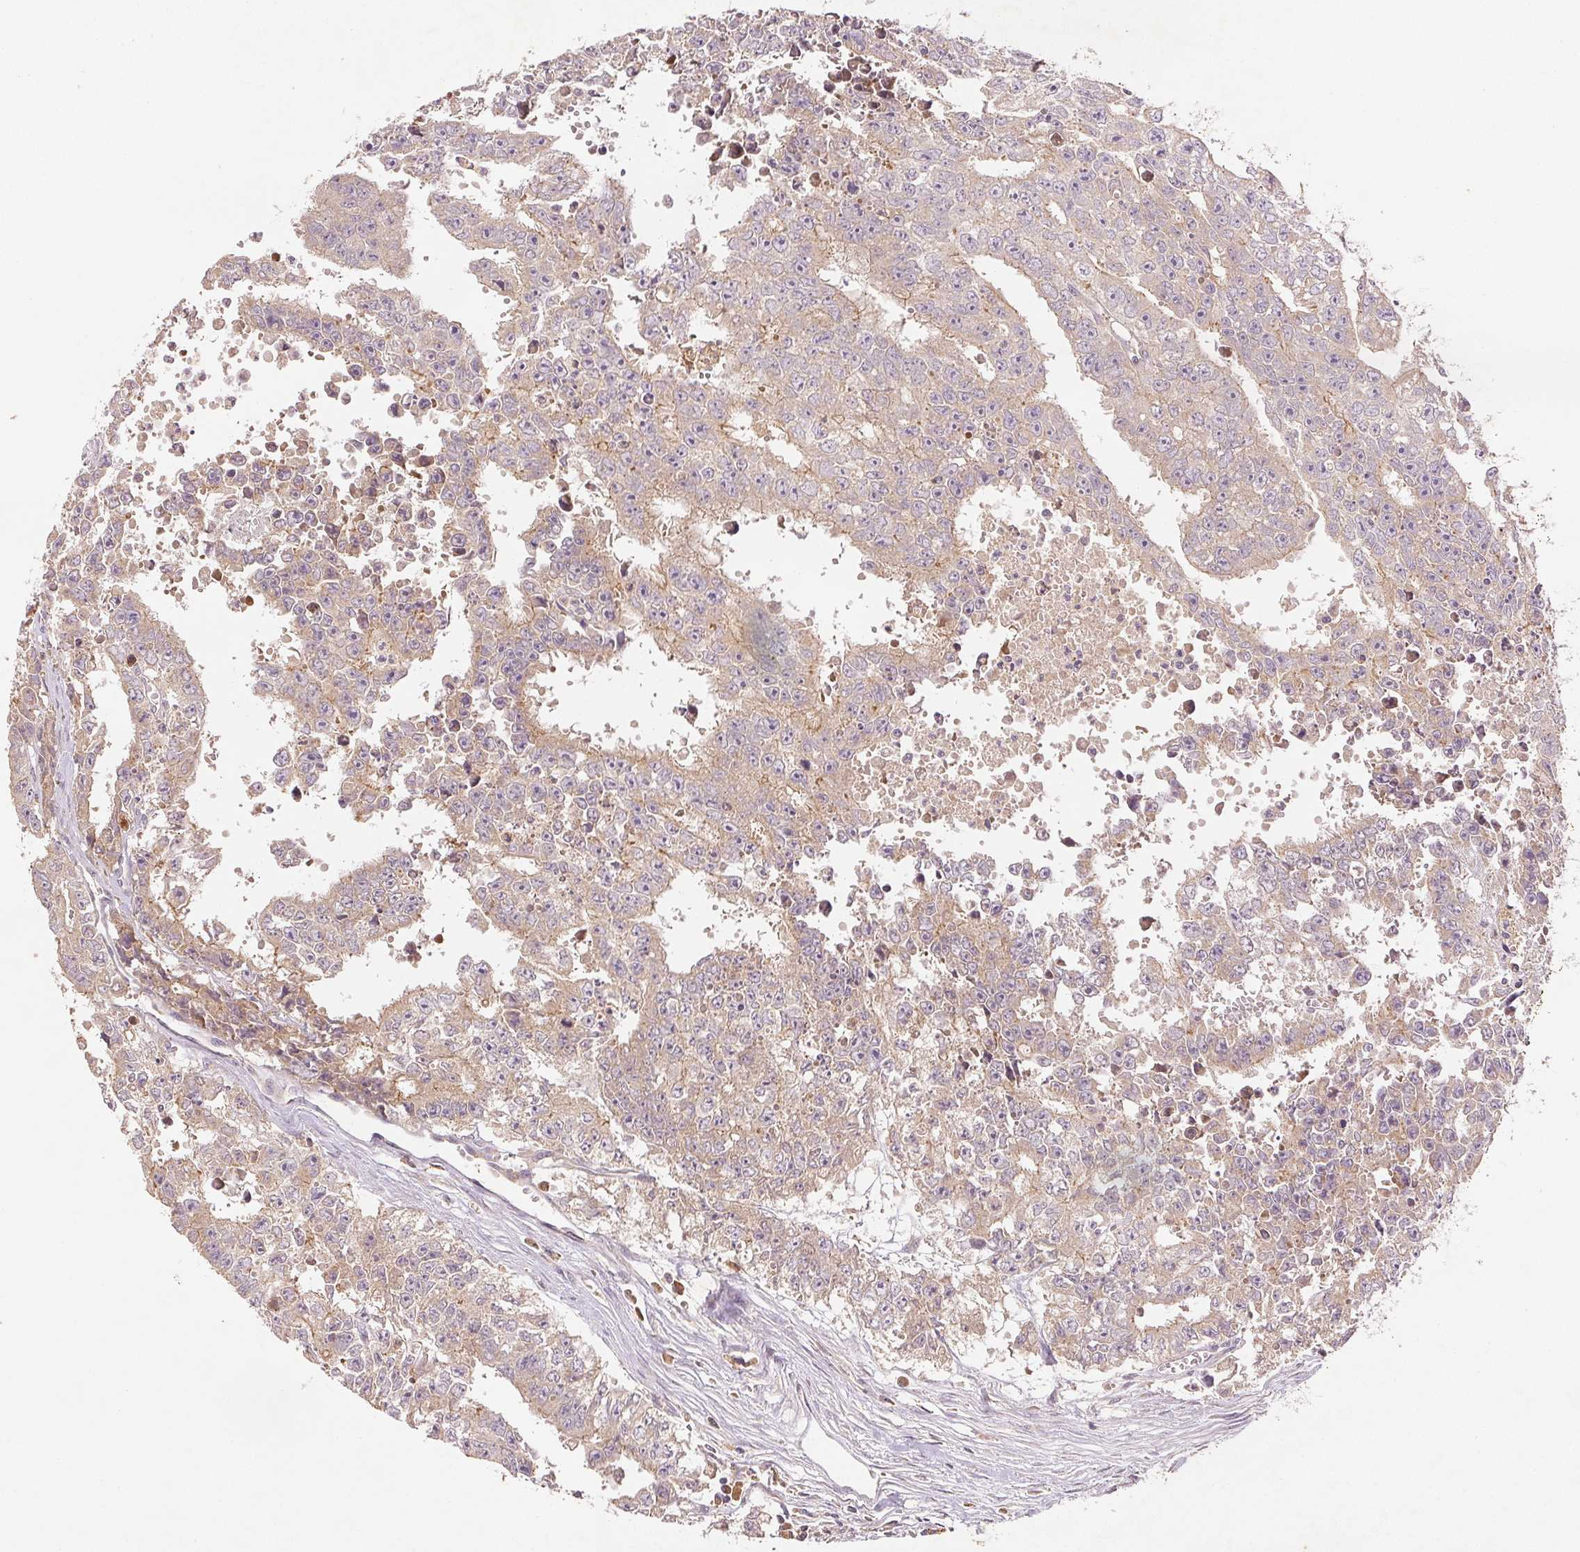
{"staining": {"intensity": "weak", "quantity": "25%-75%", "location": "cytoplasmic/membranous"}, "tissue": "testis cancer", "cell_type": "Tumor cells", "image_type": "cancer", "snomed": [{"axis": "morphology", "description": "Carcinoma, Embryonal, NOS"}, {"axis": "morphology", "description": "Teratoma, malignant, NOS"}, {"axis": "topography", "description": "Testis"}], "caption": "Immunohistochemistry (DAB (3,3'-diaminobenzidine)) staining of testis cancer exhibits weak cytoplasmic/membranous protein positivity in approximately 25%-75% of tumor cells. (Stains: DAB (3,3'-diaminobenzidine) in brown, nuclei in blue, Microscopy: brightfield microscopy at high magnification).", "gene": "YIF1B", "patient": {"sex": "male", "age": 24}}